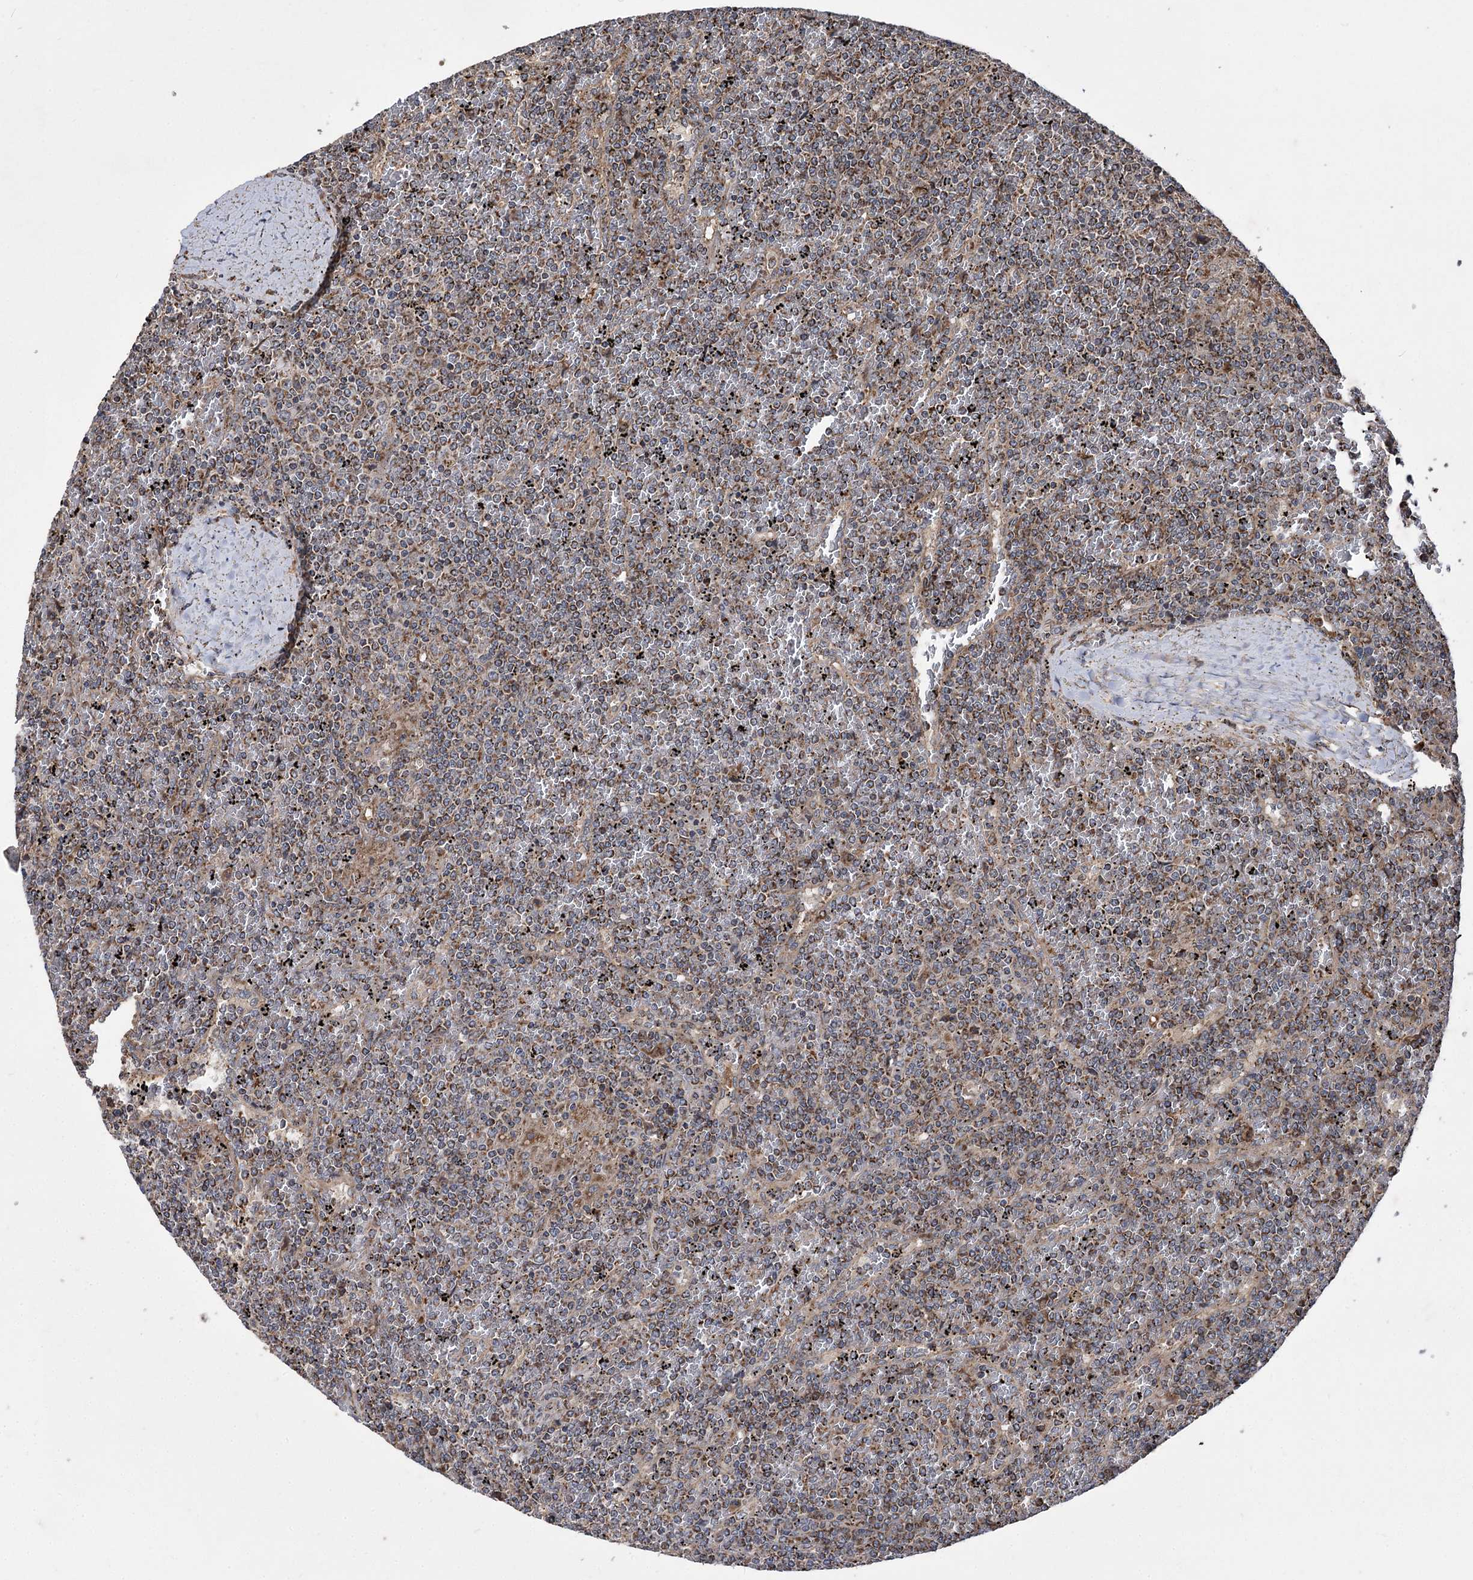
{"staining": {"intensity": "strong", "quantity": ">75%", "location": "cytoplasmic/membranous"}, "tissue": "lymphoma", "cell_type": "Tumor cells", "image_type": "cancer", "snomed": [{"axis": "morphology", "description": "Malignant lymphoma, non-Hodgkin's type, Low grade"}, {"axis": "topography", "description": "Spleen"}], "caption": "Immunohistochemical staining of lymphoma exhibits strong cytoplasmic/membranous protein expression in approximately >75% of tumor cells.", "gene": "RASSF3", "patient": {"sex": "female", "age": 19}}